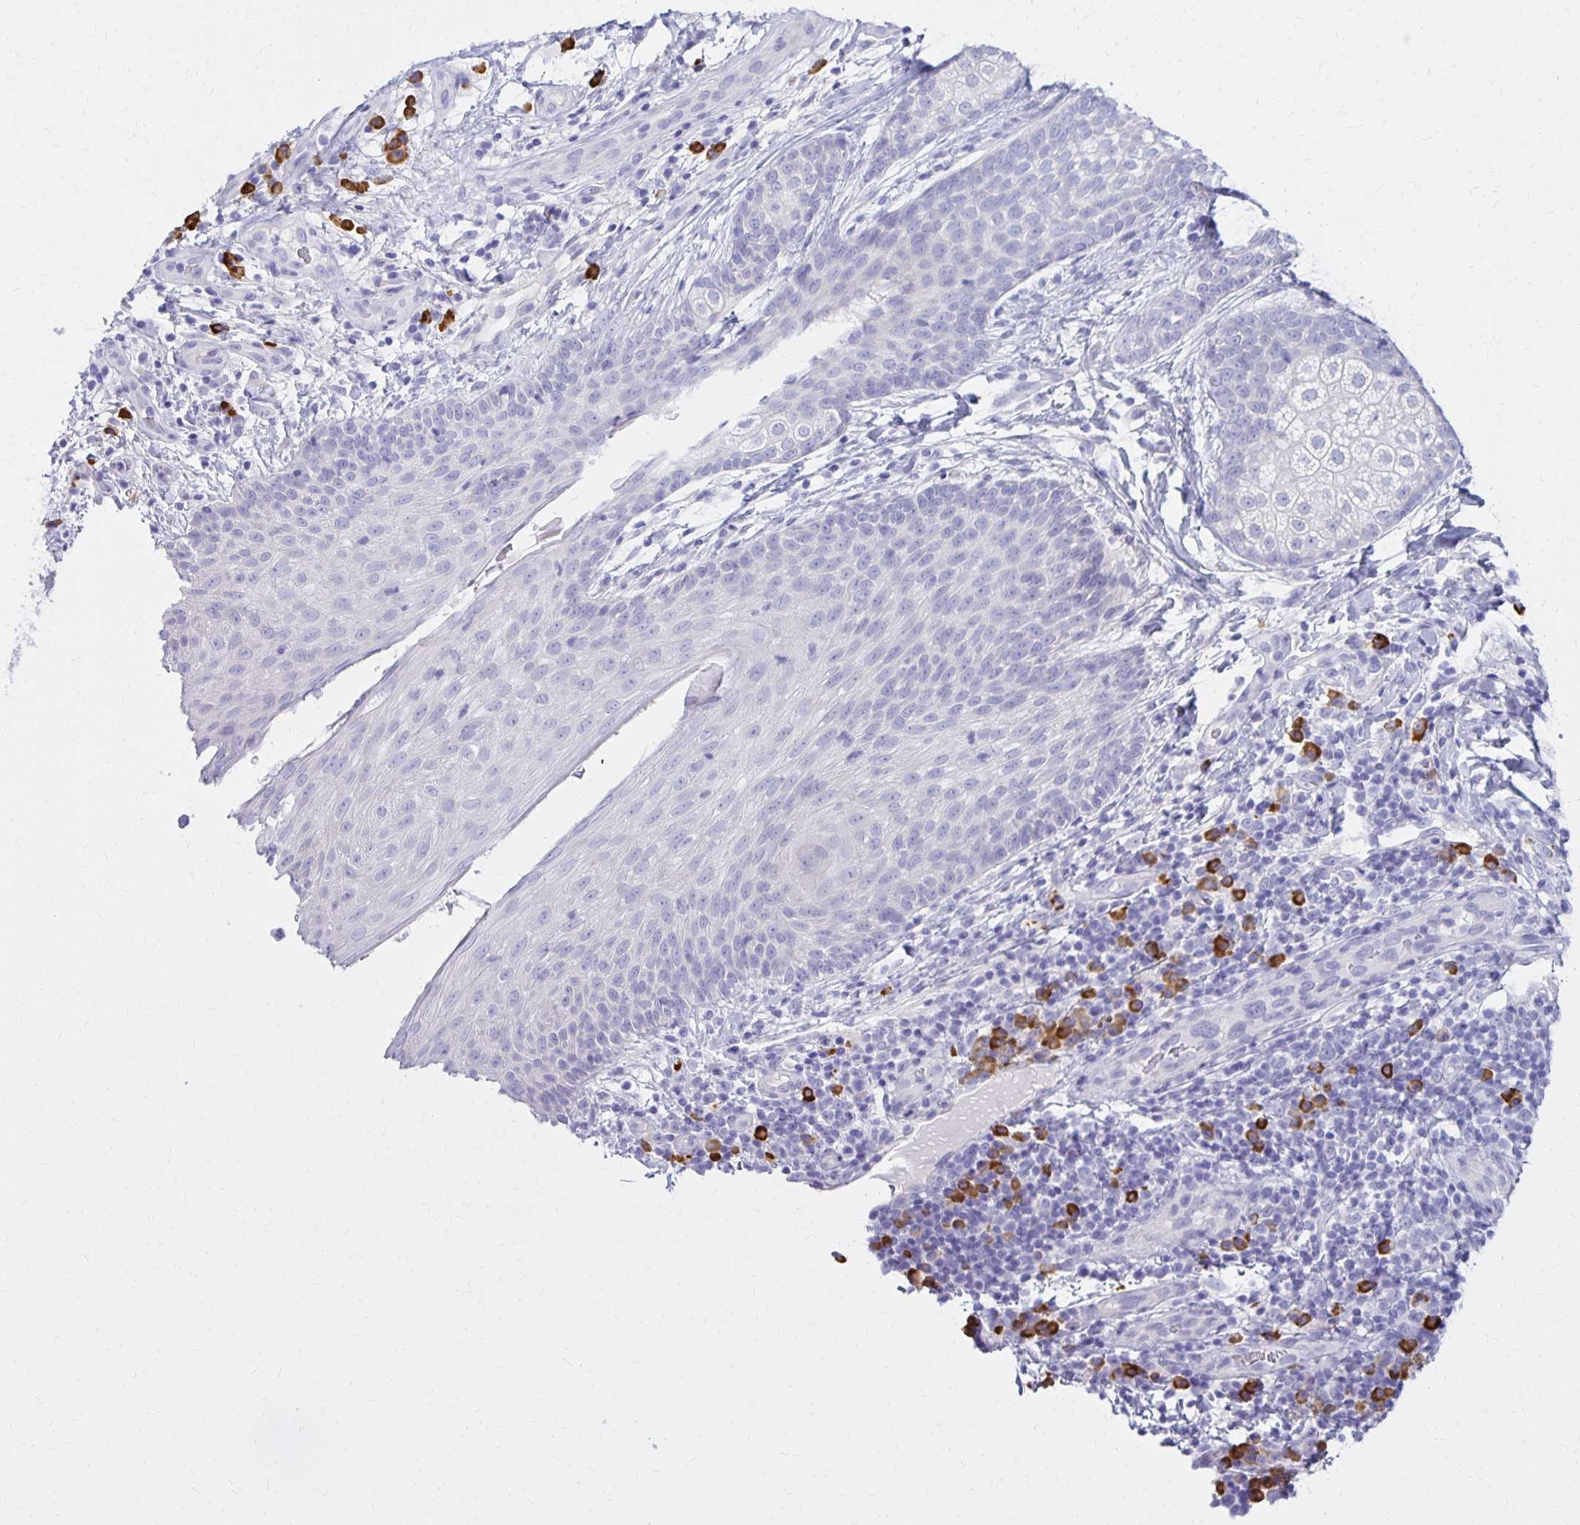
{"staining": {"intensity": "negative", "quantity": "none", "location": "none"}, "tissue": "melanoma", "cell_type": "Tumor cells", "image_type": "cancer", "snomed": [{"axis": "morphology", "description": "Malignant melanoma, NOS"}, {"axis": "topography", "description": "Skin"}], "caption": "Micrograph shows no significant protein expression in tumor cells of malignant melanoma.", "gene": "FNTB", "patient": {"sex": "male", "age": 85}}